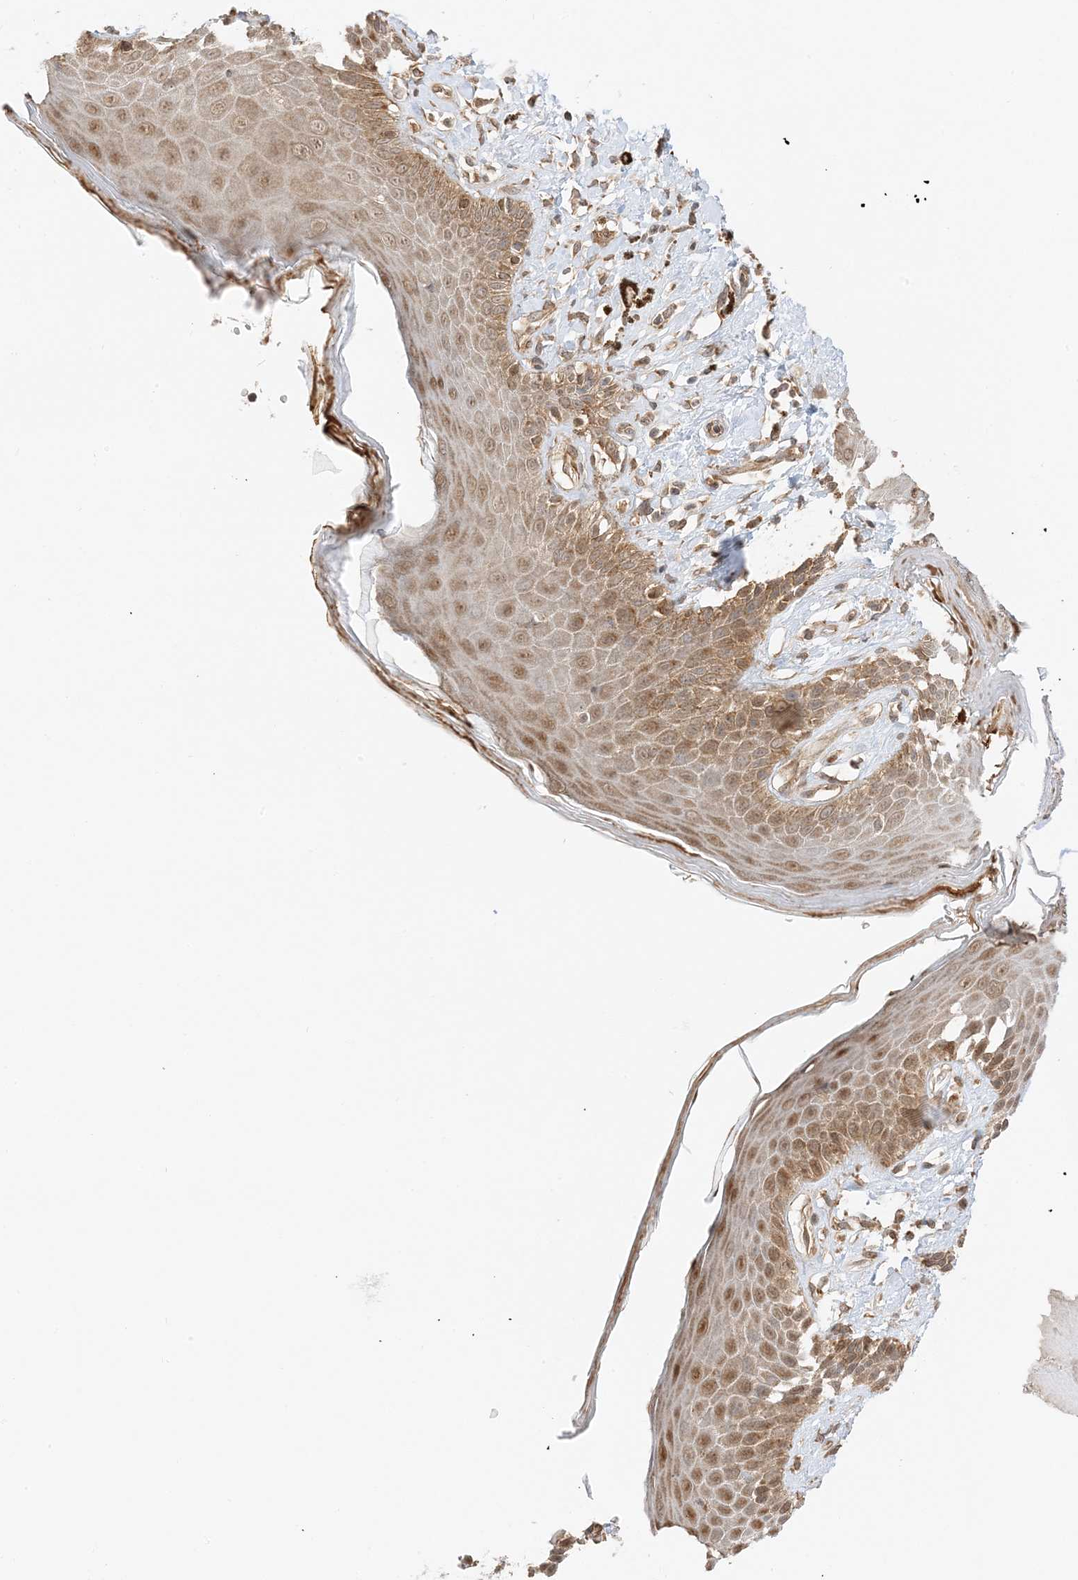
{"staining": {"intensity": "moderate", "quantity": ">75%", "location": "cytoplasmic/membranous,nuclear"}, "tissue": "skin", "cell_type": "Epidermal cells", "image_type": "normal", "snomed": [{"axis": "morphology", "description": "Normal tissue, NOS"}, {"axis": "topography", "description": "Anal"}], "caption": "DAB (3,3'-diaminobenzidine) immunohistochemical staining of benign skin displays moderate cytoplasmic/membranous,nuclear protein positivity in about >75% of epidermal cells.", "gene": "UBAP2L", "patient": {"sex": "female", "age": 78}}